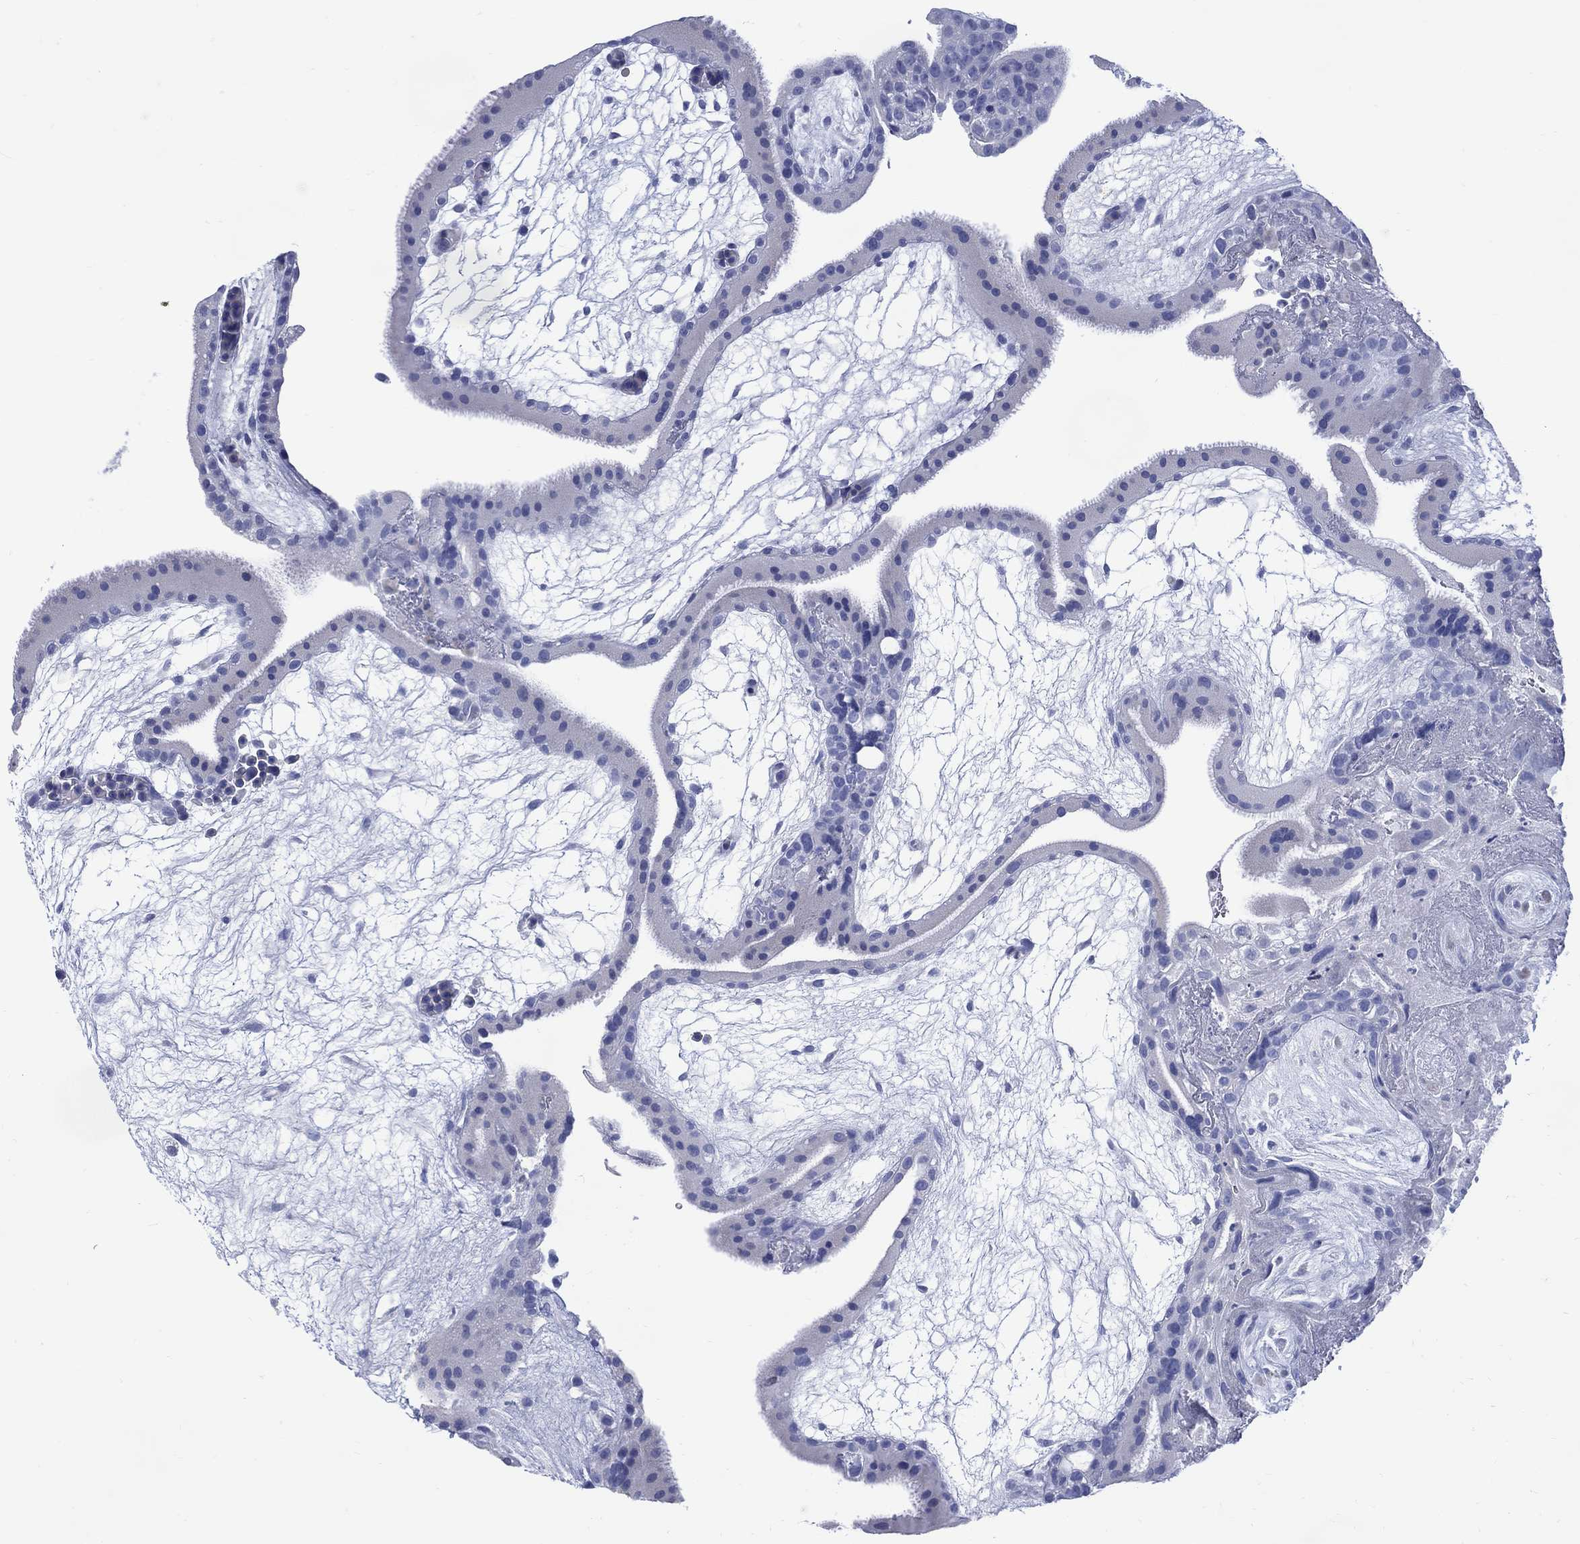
{"staining": {"intensity": "negative", "quantity": "none", "location": "none"}, "tissue": "placenta", "cell_type": "Decidual cells", "image_type": "normal", "snomed": [{"axis": "morphology", "description": "Normal tissue, NOS"}, {"axis": "topography", "description": "Placenta"}], "caption": "IHC image of normal placenta stained for a protein (brown), which exhibits no positivity in decidual cells.", "gene": "DDI1", "patient": {"sex": "female", "age": 19}}